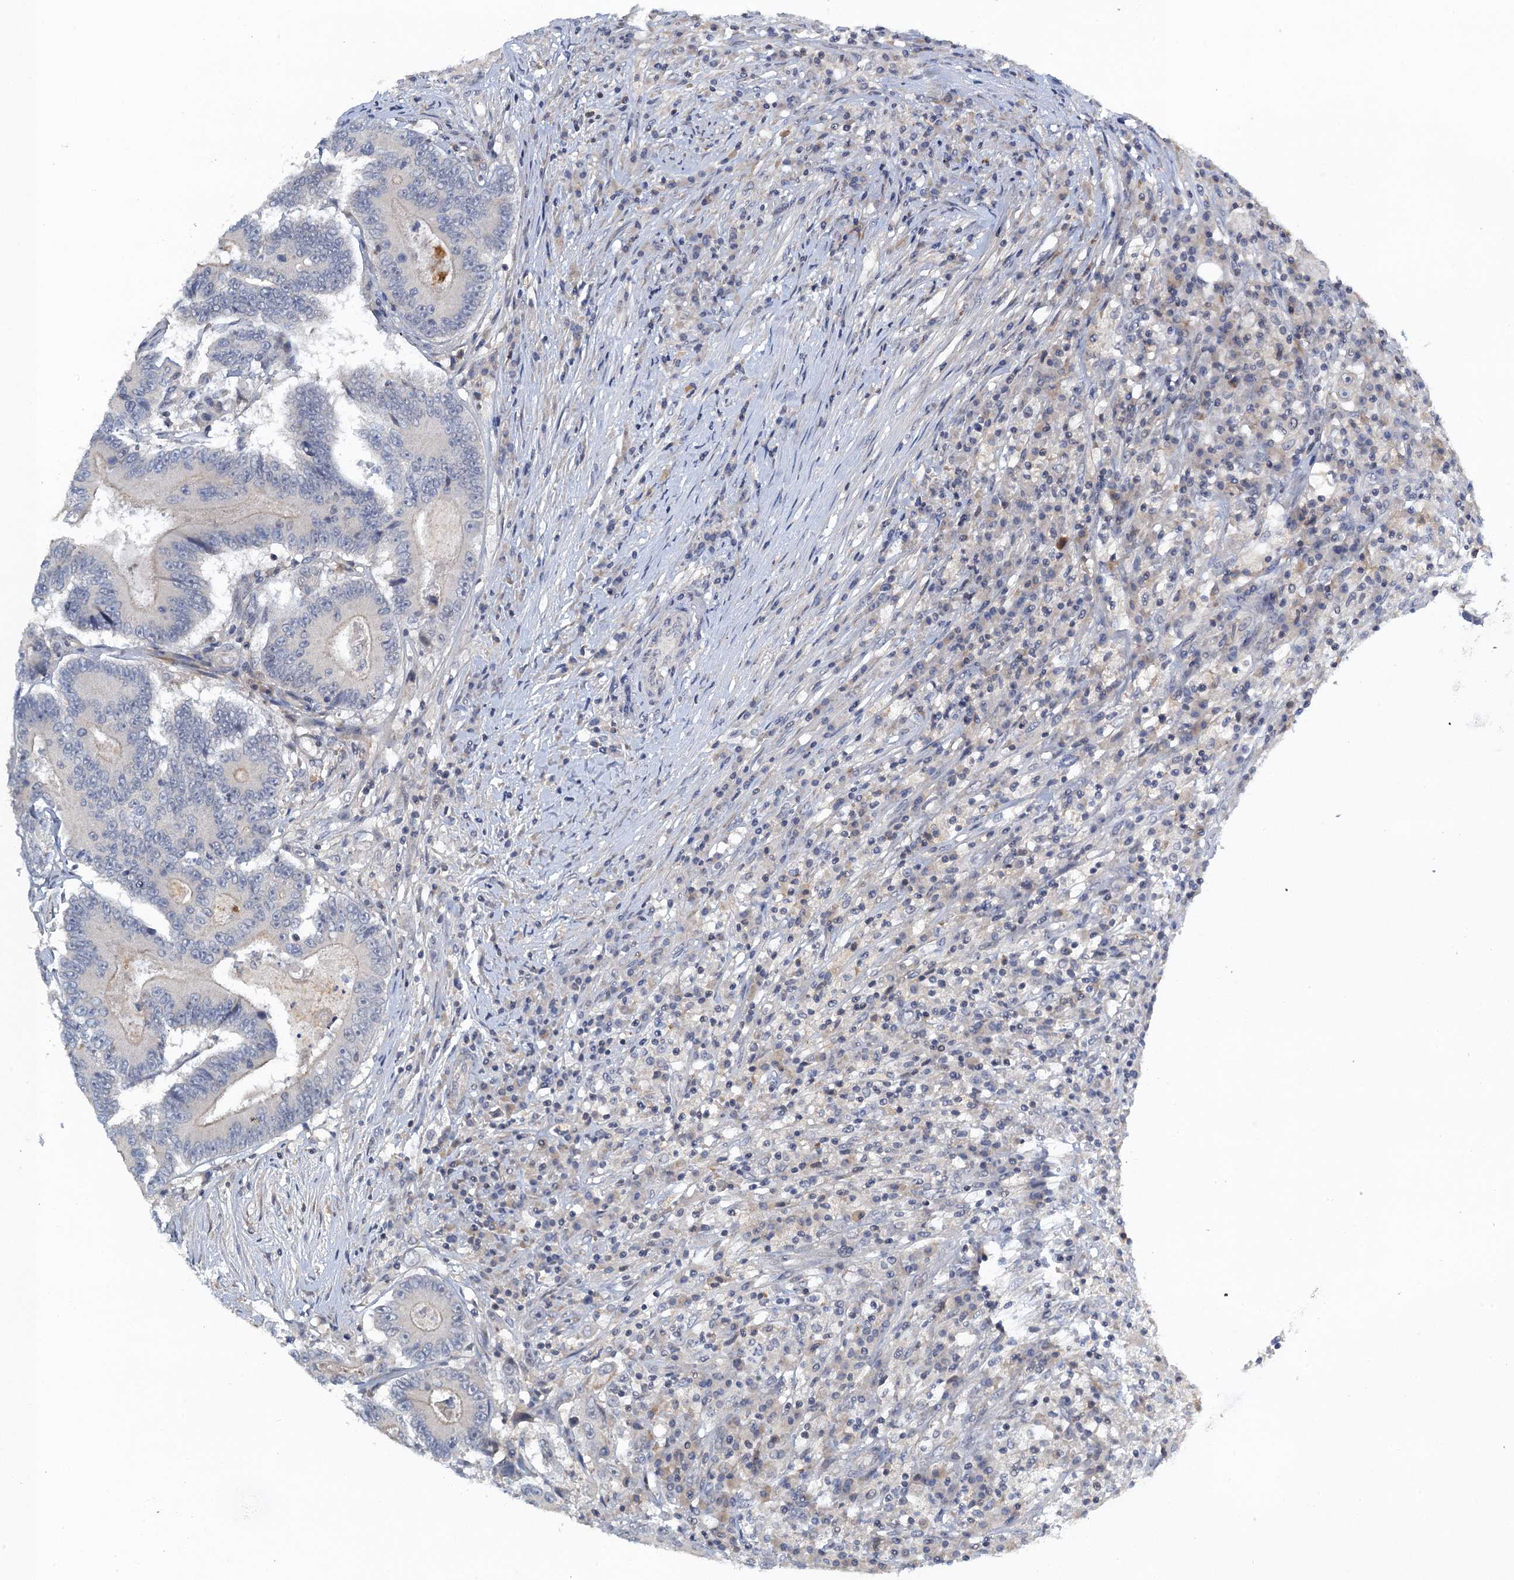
{"staining": {"intensity": "negative", "quantity": "none", "location": "none"}, "tissue": "colorectal cancer", "cell_type": "Tumor cells", "image_type": "cancer", "snomed": [{"axis": "morphology", "description": "Adenocarcinoma, NOS"}, {"axis": "topography", "description": "Colon"}], "caption": "The image exhibits no significant expression in tumor cells of adenocarcinoma (colorectal).", "gene": "MRFAP1", "patient": {"sex": "male", "age": 83}}